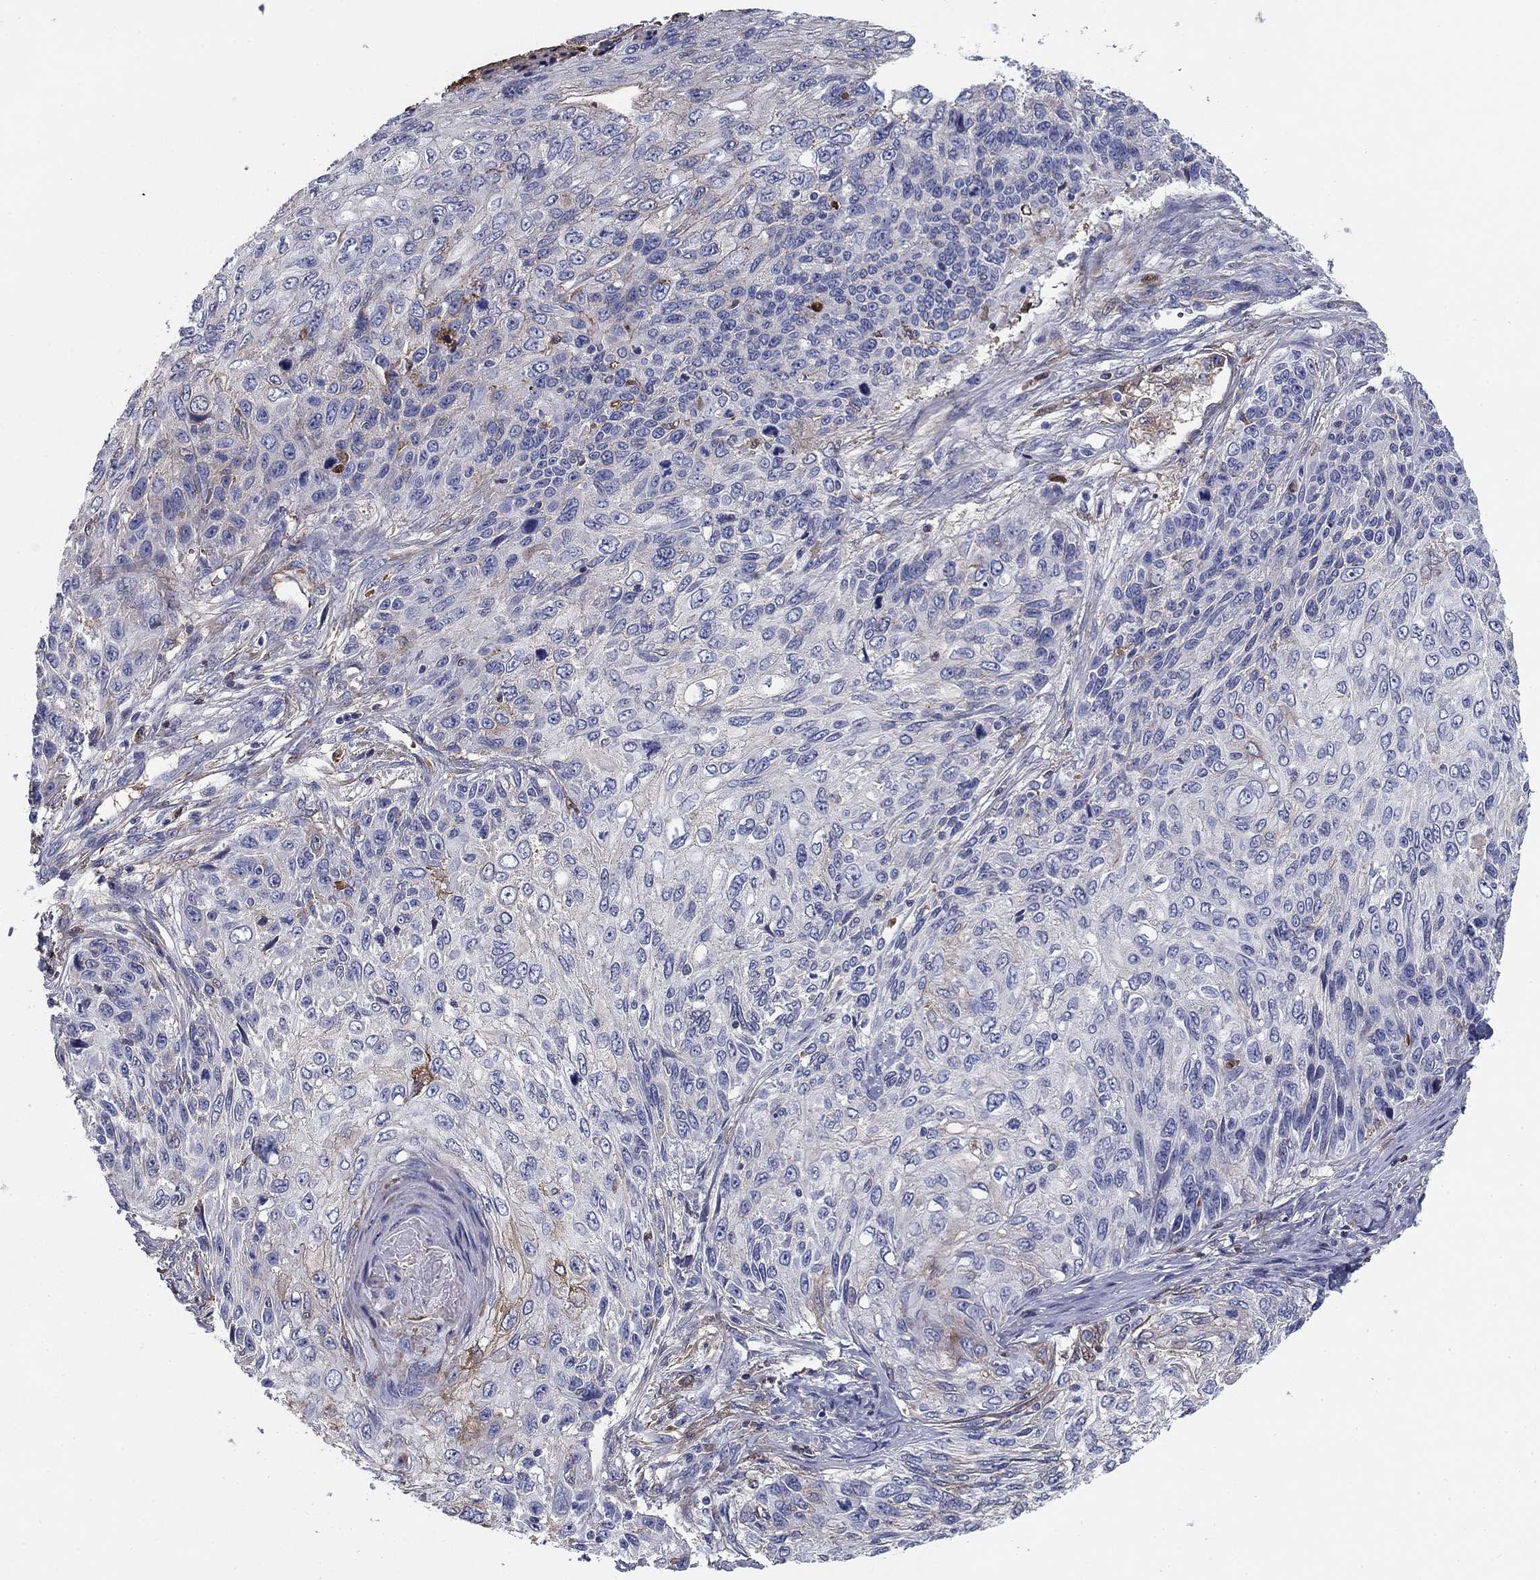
{"staining": {"intensity": "negative", "quantity": "none", "location": "none"}, "tissue": "skin cancer", "cell_type": "Tumor cells", "image_type": "cancer", "snomed": [{"axis": "morphology", "description": "Squamous cell carcinoma, NOS"}, {"axis": "topography", "description": "Skin"}], "caption": "Tumor cells show no significant staining in squamous cell carcinoma (skin).", "gene": "CPLX4", "patient": {"sex": "male", "age": 92}}